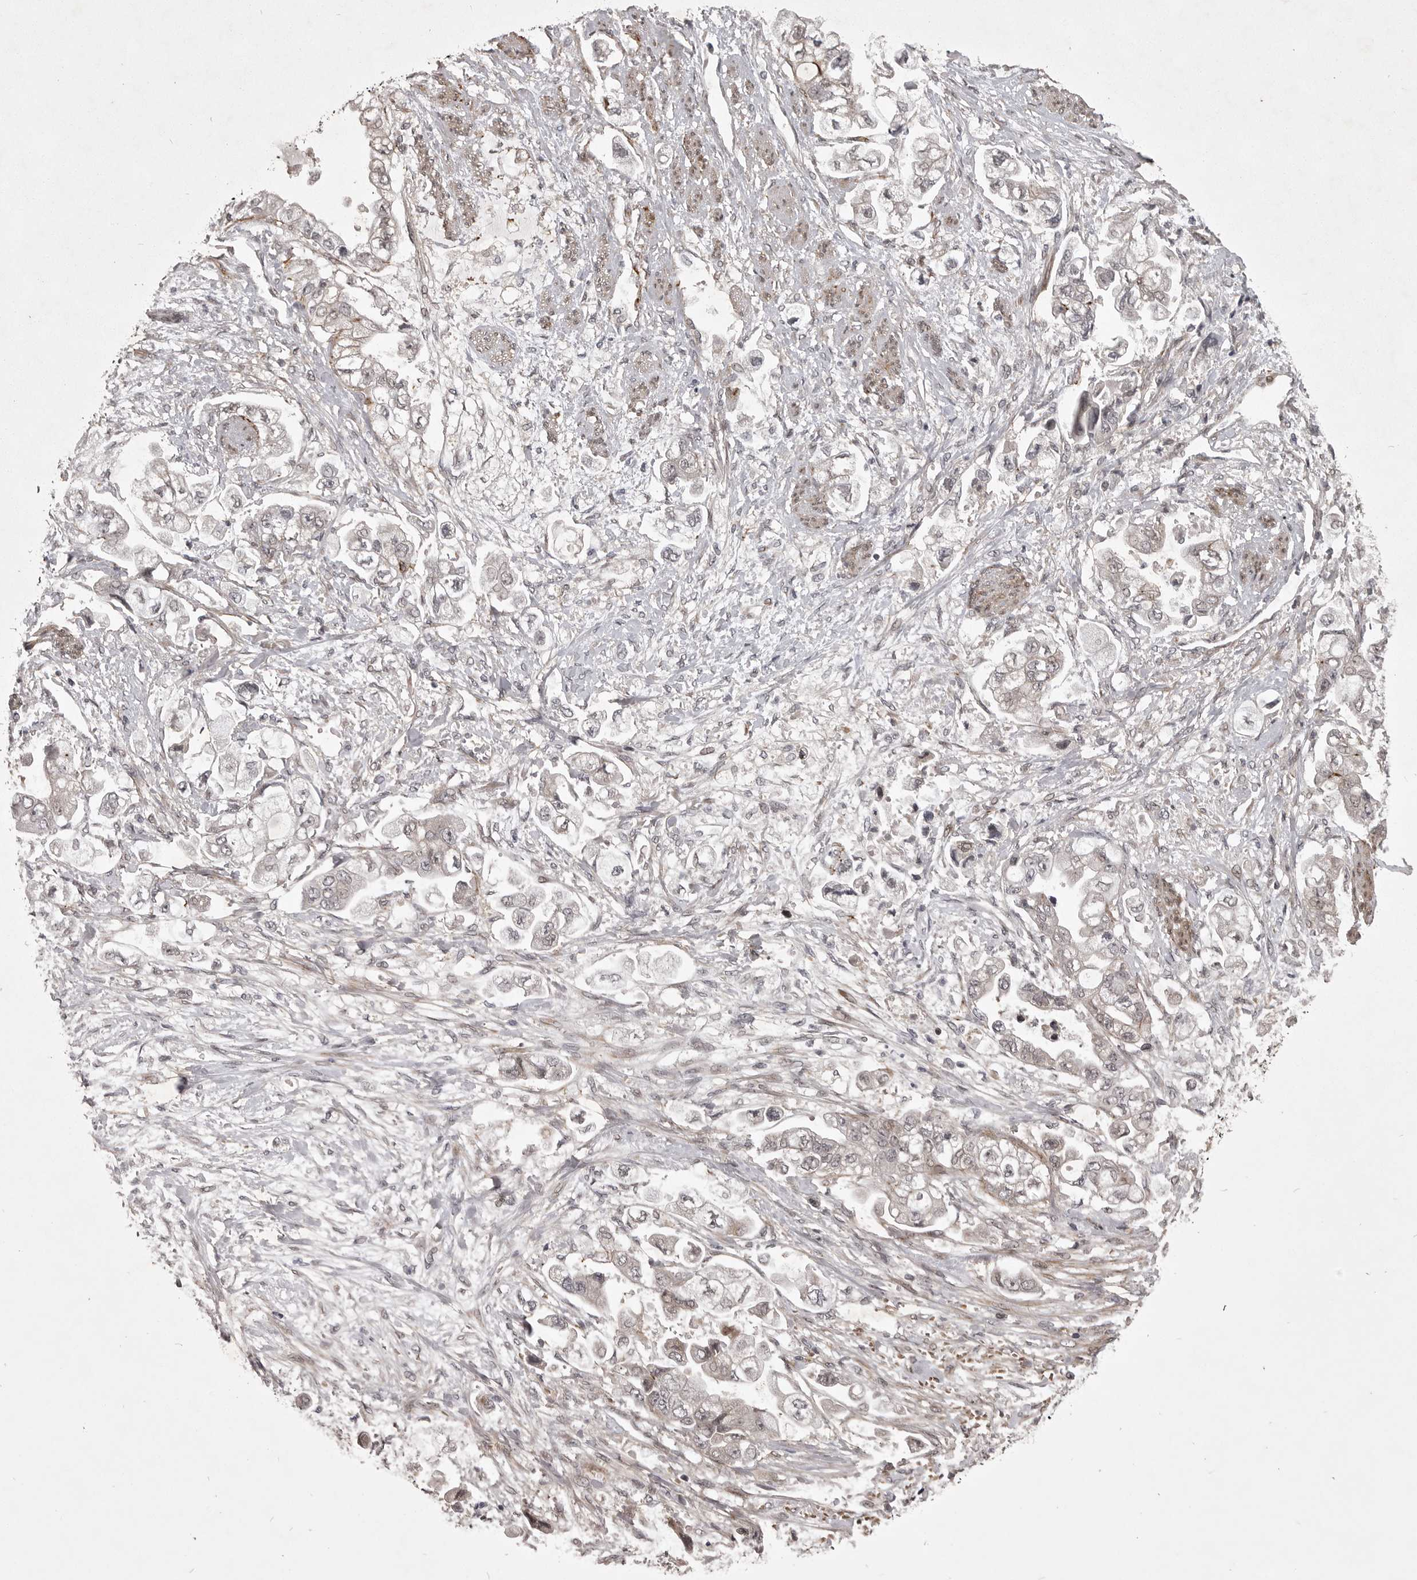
{"staining": {"intensity": "negative", "quantity": "none", "location": "none"}, "tissue": "stomach cancer", "cell_type": "Tumor cells", "image_type": "cancer", "snomed": [{"axis": "morphology", "description": "Adenocarcinoma, NOS"}, {"axis": "topography", "description": "Stomach"}], "caption": "Immunohistochemistry (IHC) of human adenocarcinoma (stomach) demonstrates no expression in tumor cells. (DAB immunohistochemistry, high magnification).", "gene": "SNX16", "patient": {"sex": "male", "age": 62}}